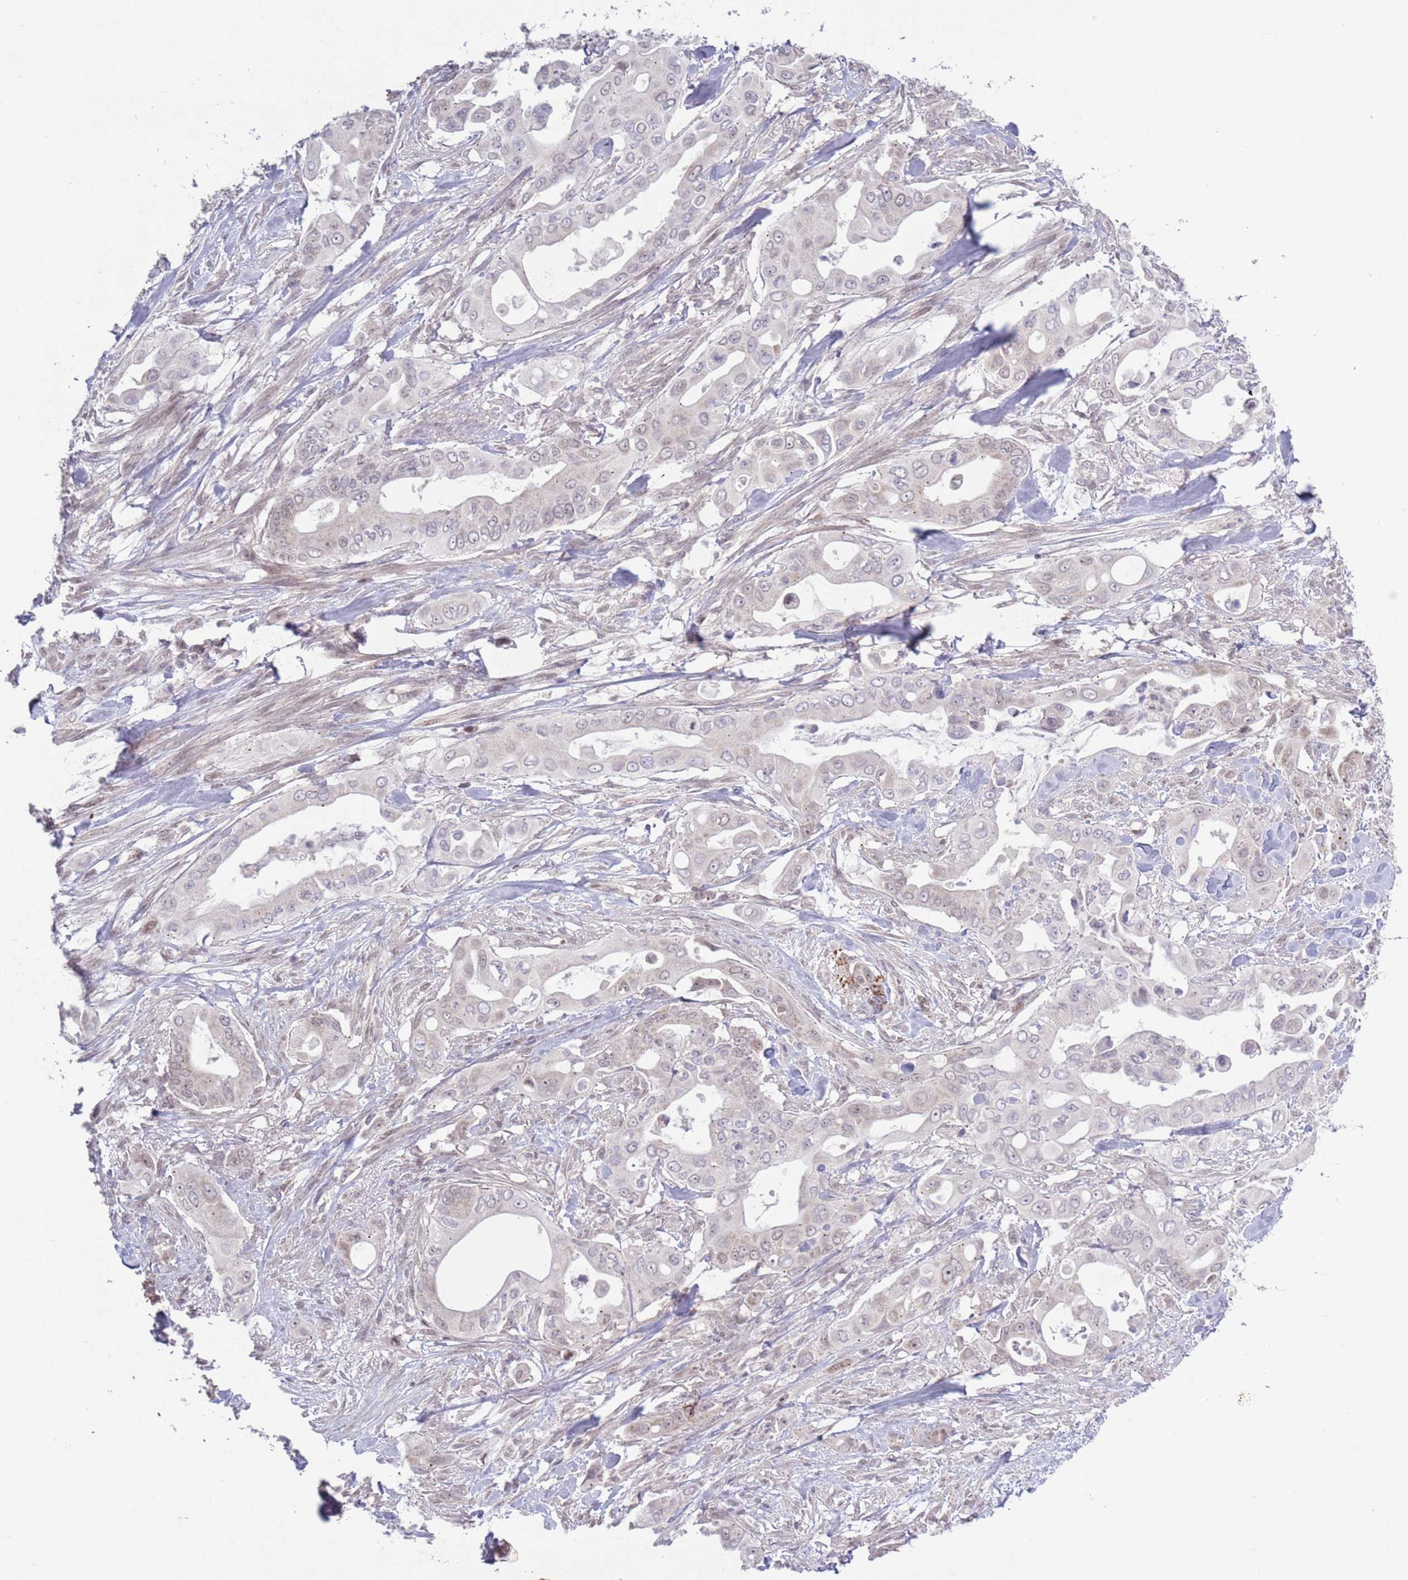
{"staining": {"intensity": "negative", "quantity": "none", "location": "none"}, "tissue": "pancreatic cancer", "cell_type": "Tumor cells", "image_type": "cancer", "snomed": [{"axis": "morphology", "description": "Adenocarcinoma, NOS"}, {"axis": "topography", "description": "Pancreas"}], "caption": "The micrograph displays no significant positivity in tumor cells of pancreatic adenocarcinoma.", "gene": "MRPL34", "patient": {"sex": "male", "age": 57}}